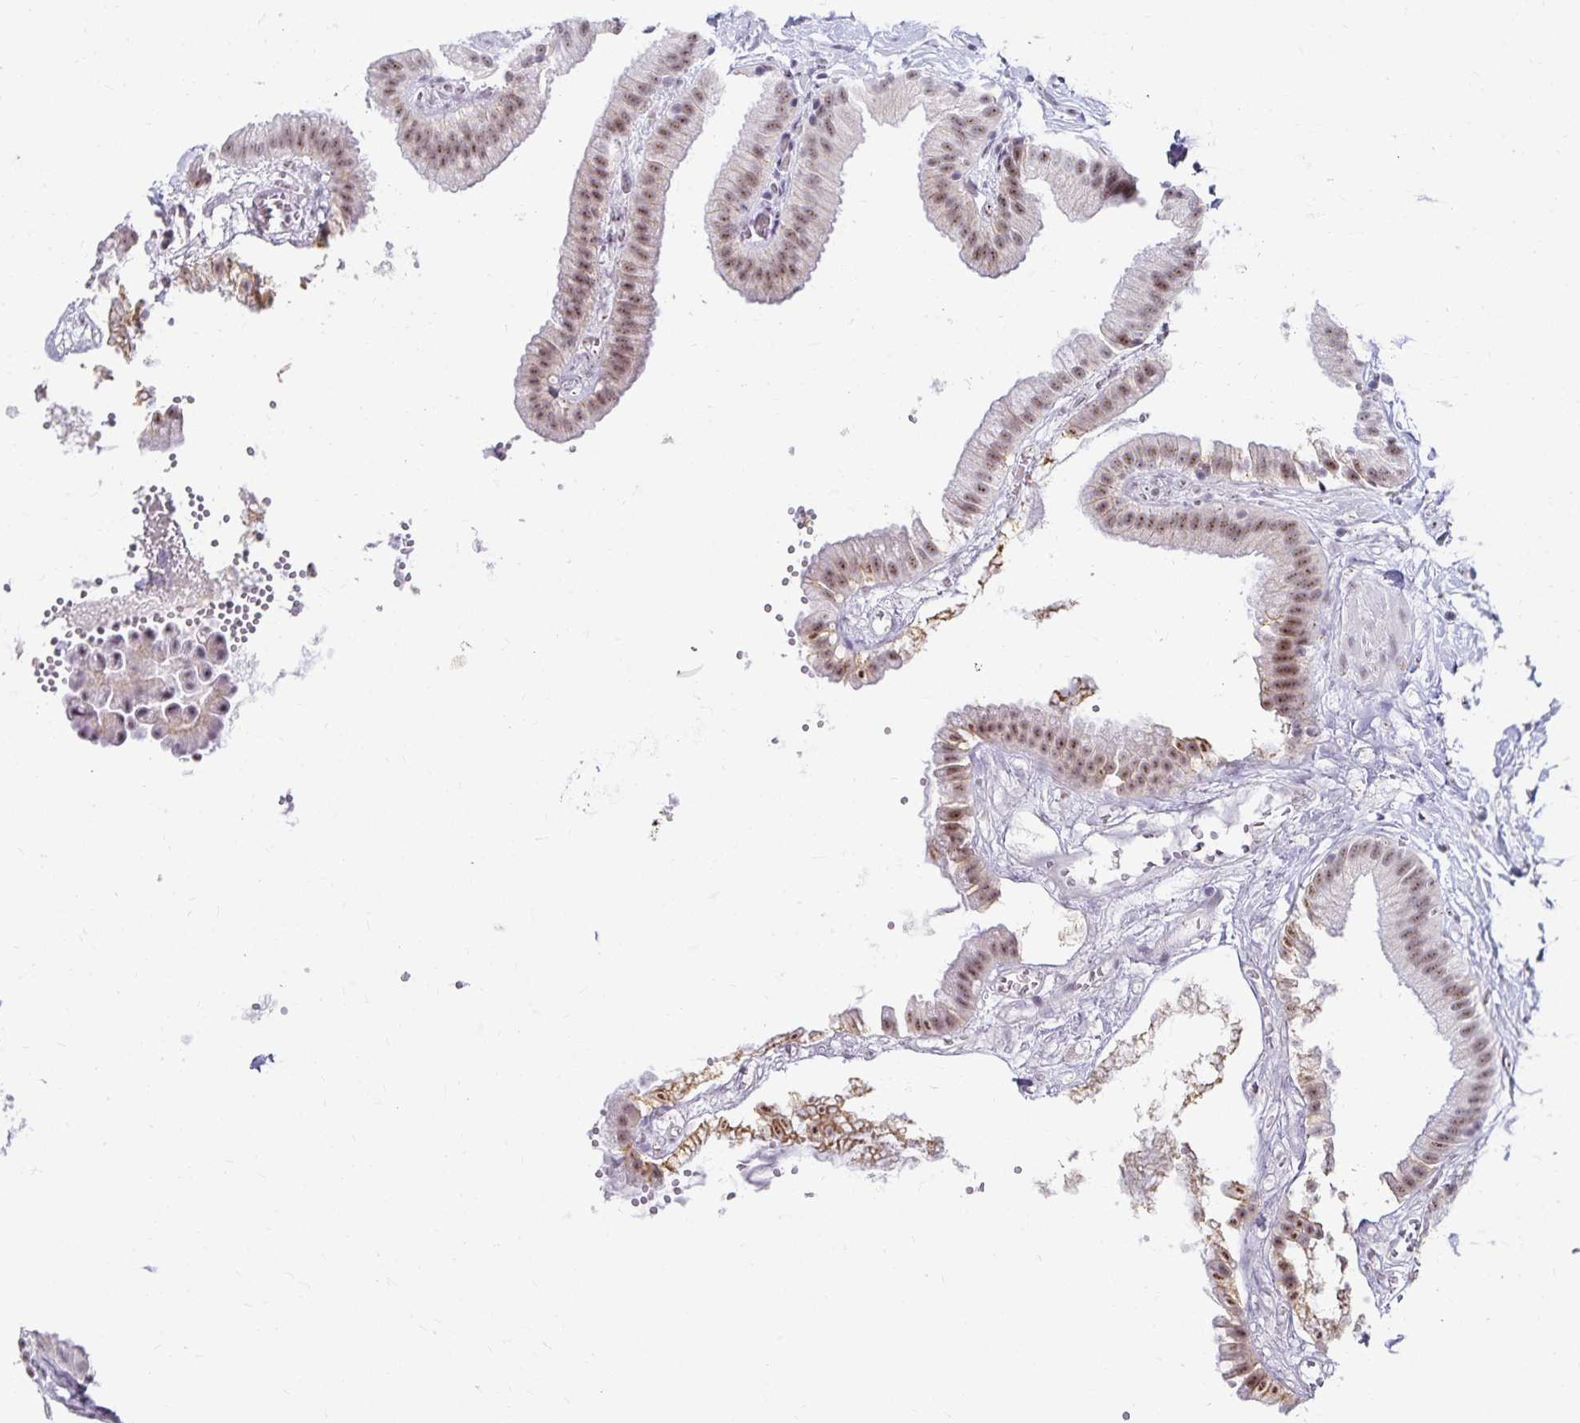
{"staining": {"intensity": "moderate", "quantity": "25%-75%", "location": "nuclear"}, "tissue": "gallbladder", "cell_type": "Glandular cells", "image_type": "normal", "snomed": [{"axis": "morphology", "description": "Normal tissue, NOS"}, {"axis": "topography", "description": "Gallbladder"}], "caption": "Moderate nuclear protein expression is present in about 25%-75% of glandular cells in gallbladder. Using DAB (3,3'-diaminobenzidine) (brown) and hematoxylin (blue) stains, captured at high magnification using brightfield microscopy.", "gene": "C20orf85", "patient": {"sex": "female", "age": 63}}